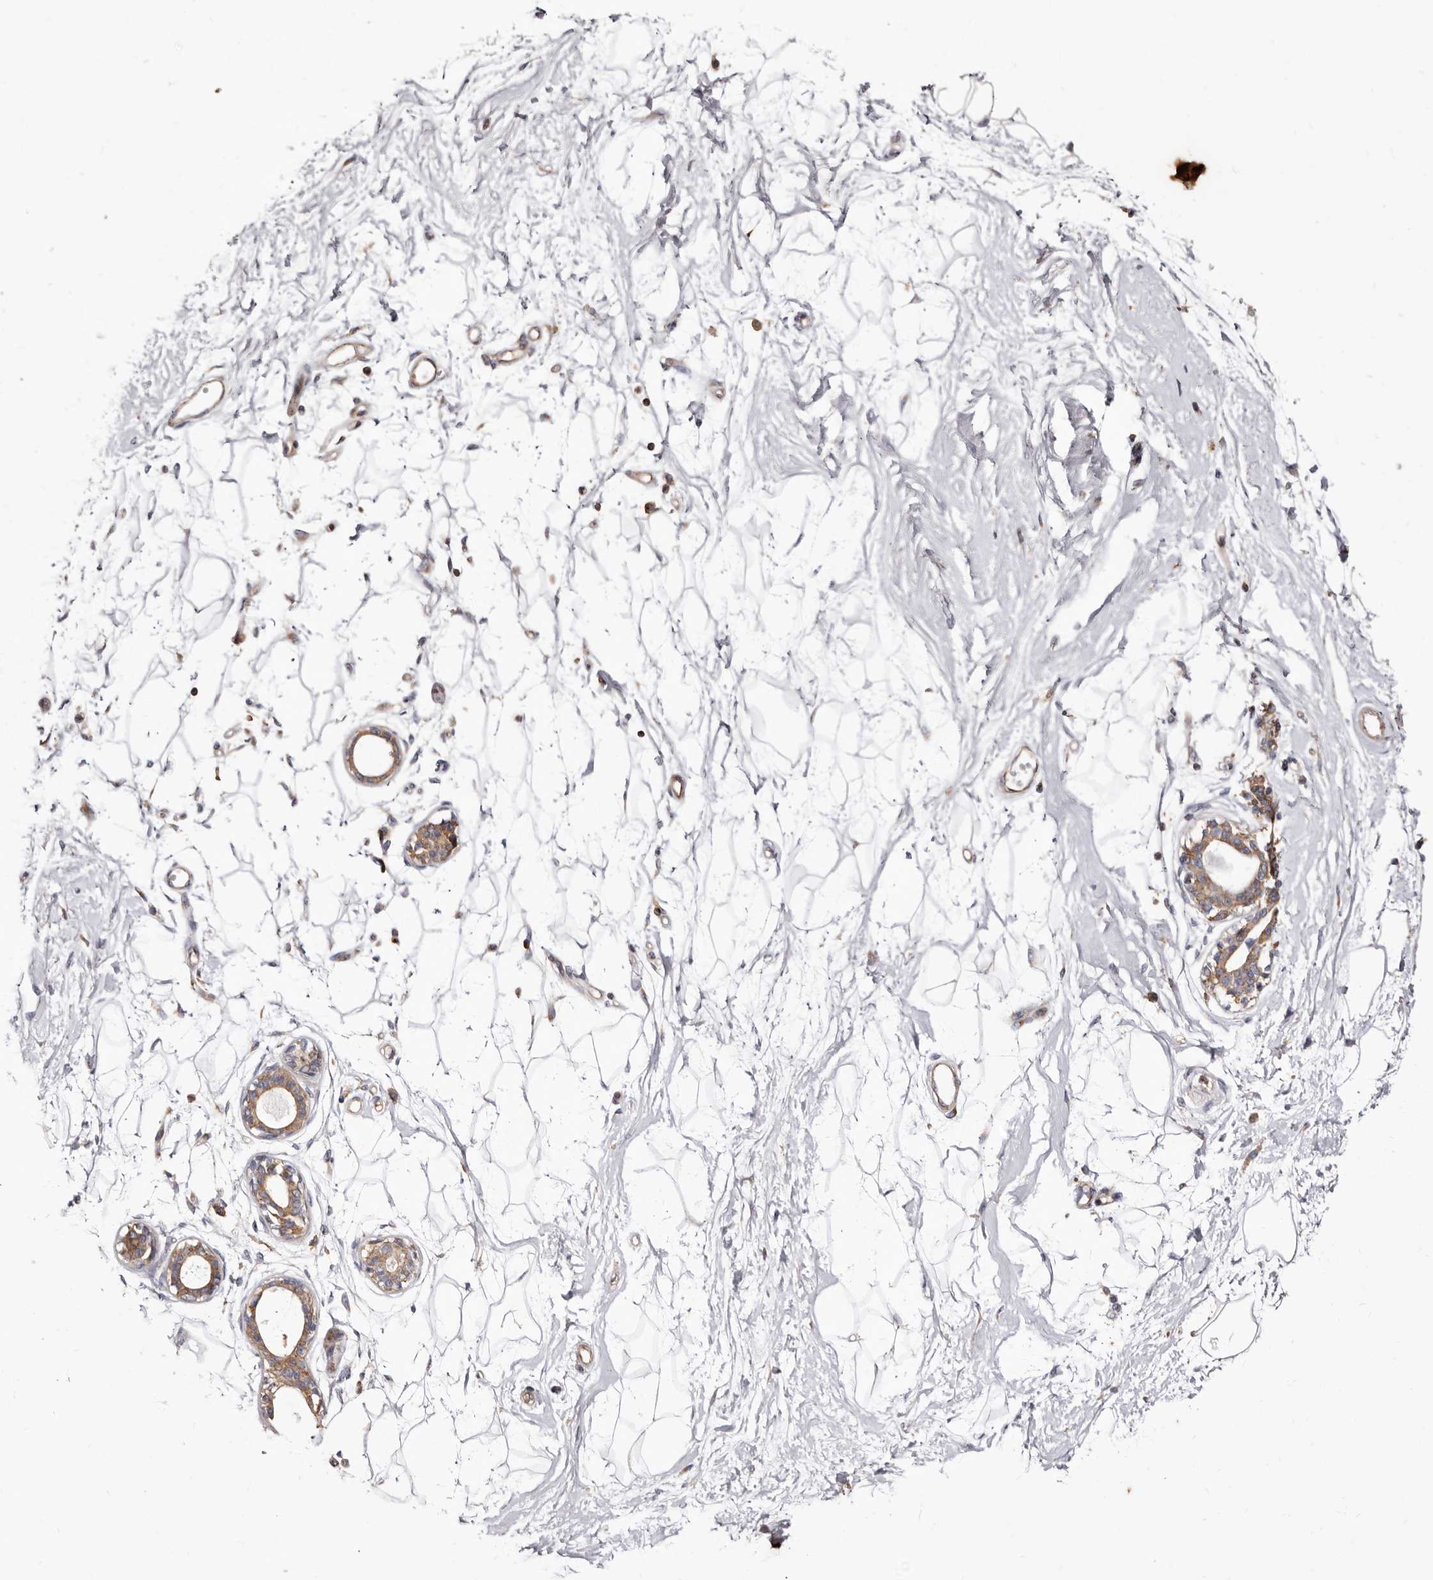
{"staining": {"intensity": "negative", "quantity": "none", "location": "none"}, "tissue": "breast", "cell_type": "Adipocytes", "image_type": "normal", "snomed": [{"axis": "morphology", "description": "Normal tissue, NOS"}, {"axis": "topography", "description": "Breast"}], "caption": "IHC photomicrograph of unremarkable breast: human breast stained with DAB shows no significant protein expression in adipocytes.", "gene": "COQ8B", "patient": {"sex": "female", "age": 45}}